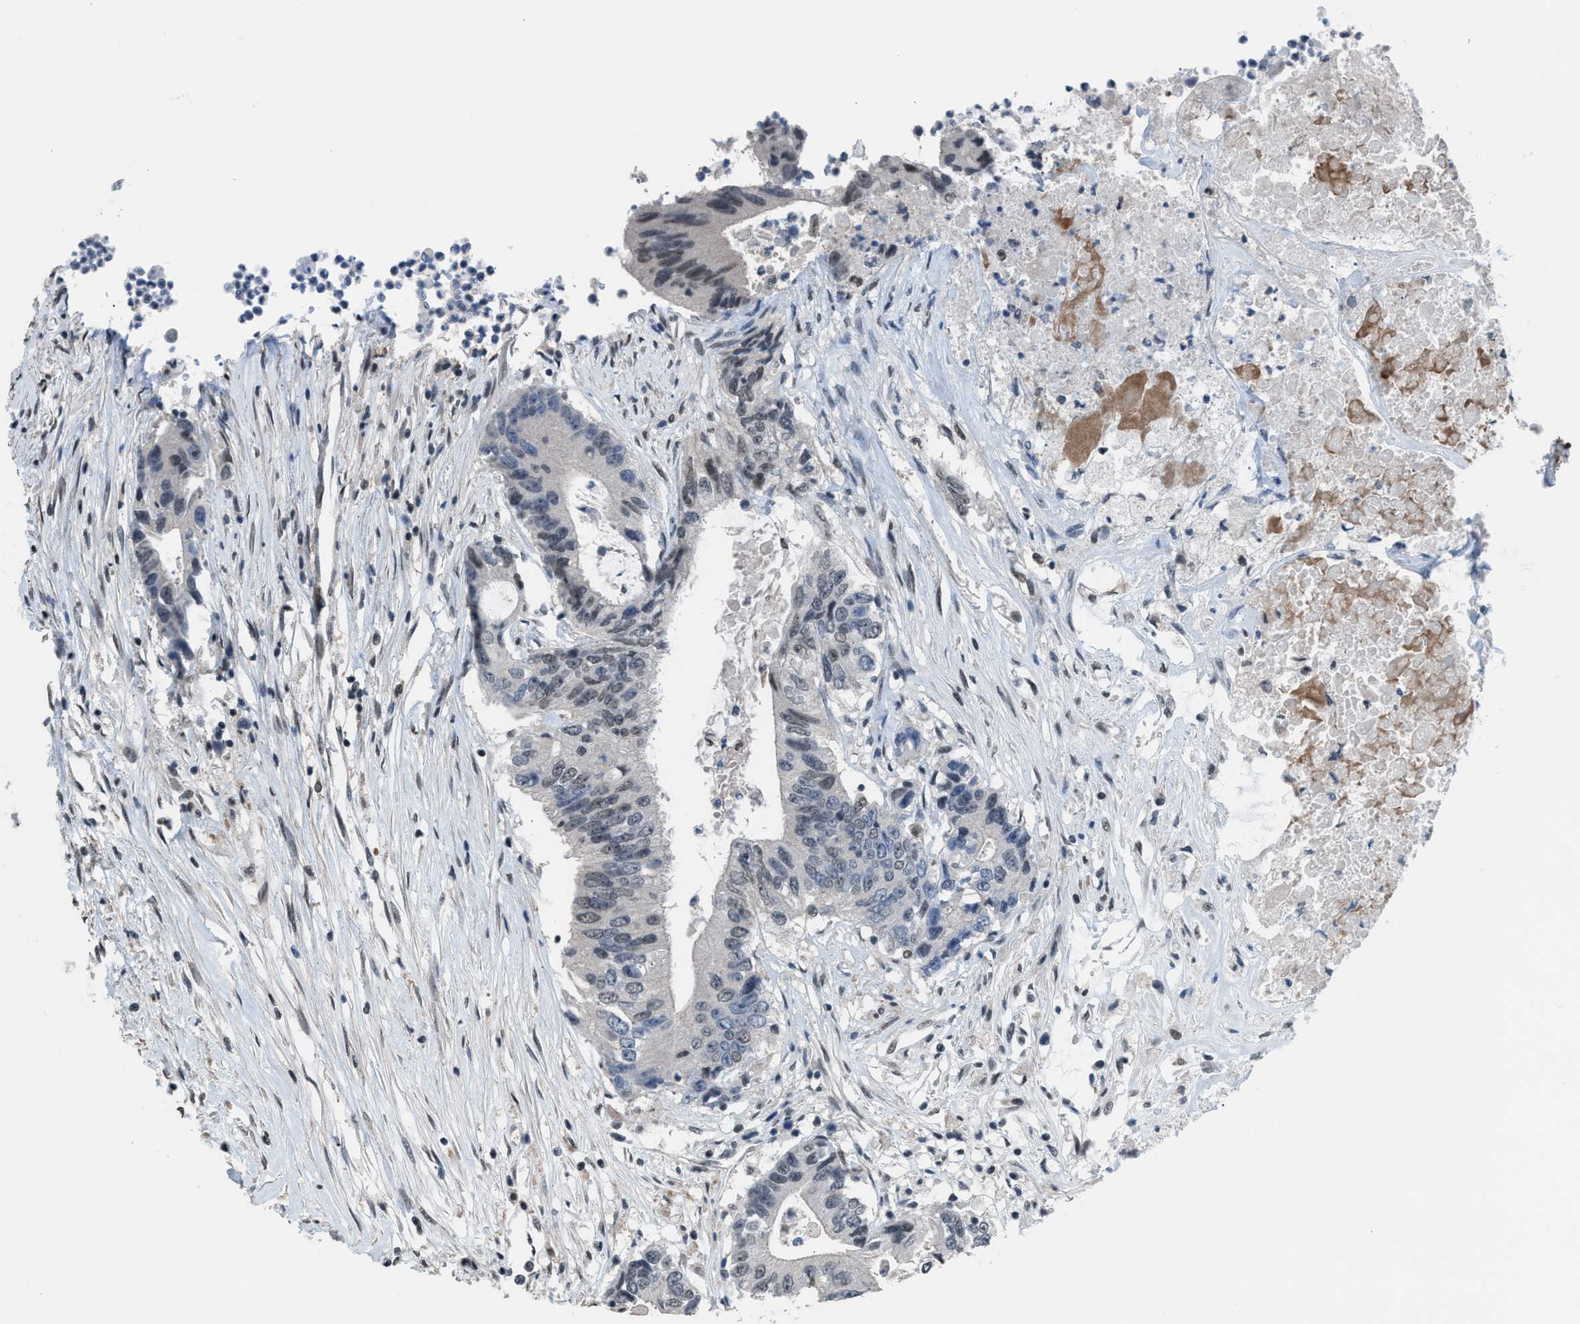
{"staining": {"intensity": "weak", "quantity": "25%-75%", "location": "nuclear"}, "tissue": "colorectal cancer", "cell_type": "Tumor cells", "image_type": "cancer", "snomed": [{"axis": "morphology", "description": "Adenocarcinoma, NOS"}, {"axis": "topography", "description": "Colon"}], "caption": "Immunohistochemistry histopathology image of human adenocarcinoma (colorectal) stained for a protein (brown), which exhibits low levels of weak nuclear staining in about 25%-75% of tumor cells.", "gene": "ZNF276", "patient": {"sex": "female", "age": 77}}